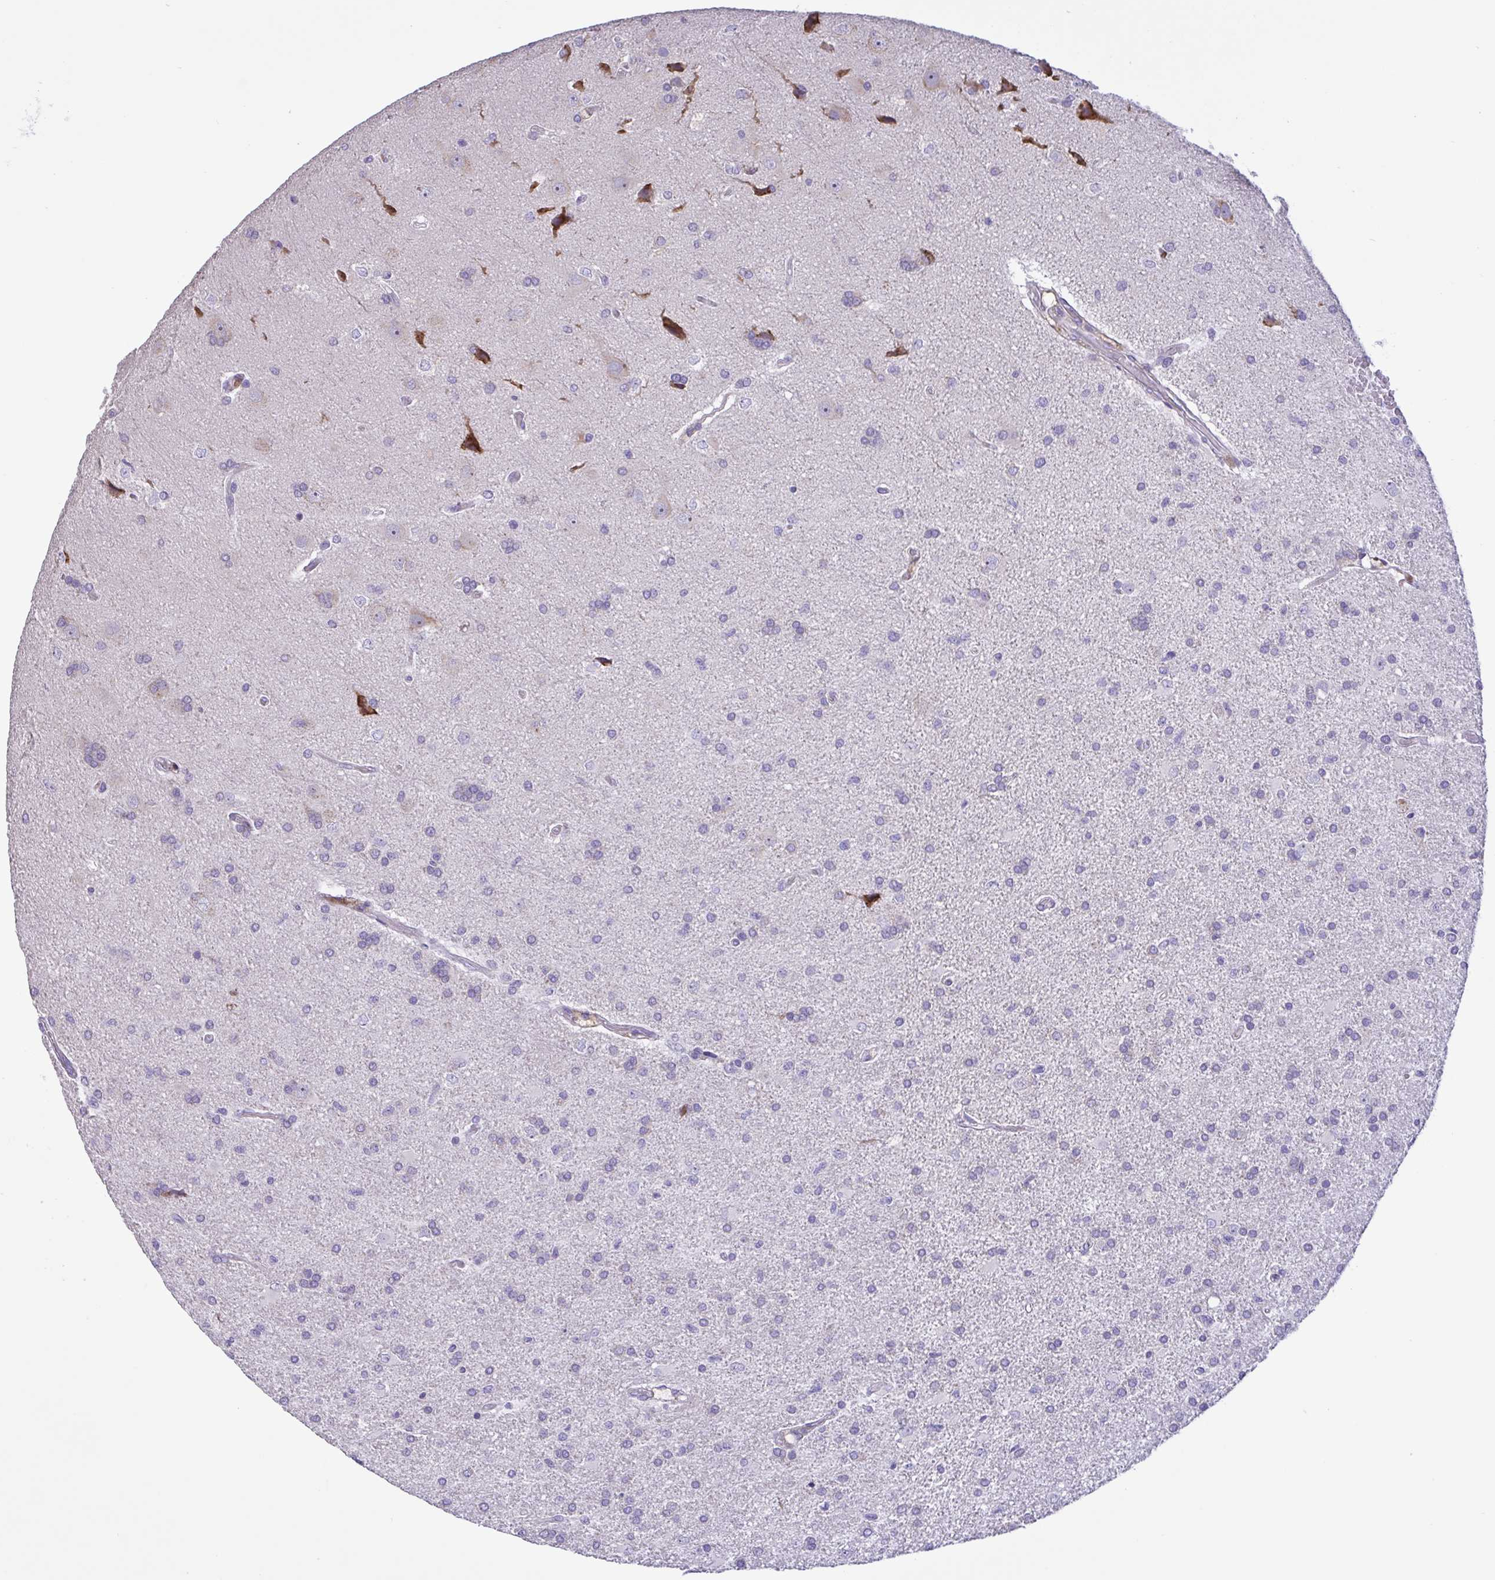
{"staining": {"intensity": "negative", "quantity": "none", "location": "none"}, "tissue": "glioma", "cell_type": "Tumor cells", "image_type": "cancer", "snomed": [{"axis": "morphology", "description": "Glioma, malignant, High grade"}, {"axis": "topography", "description": "Brain"}], "caption": "The immunohistochemistry photomicrograph has no significant staining in tumor cells of malignant glioma (high-grade) tissue.", "gene": "DSC3", "patient": {"sex": "male", "age": 68}}